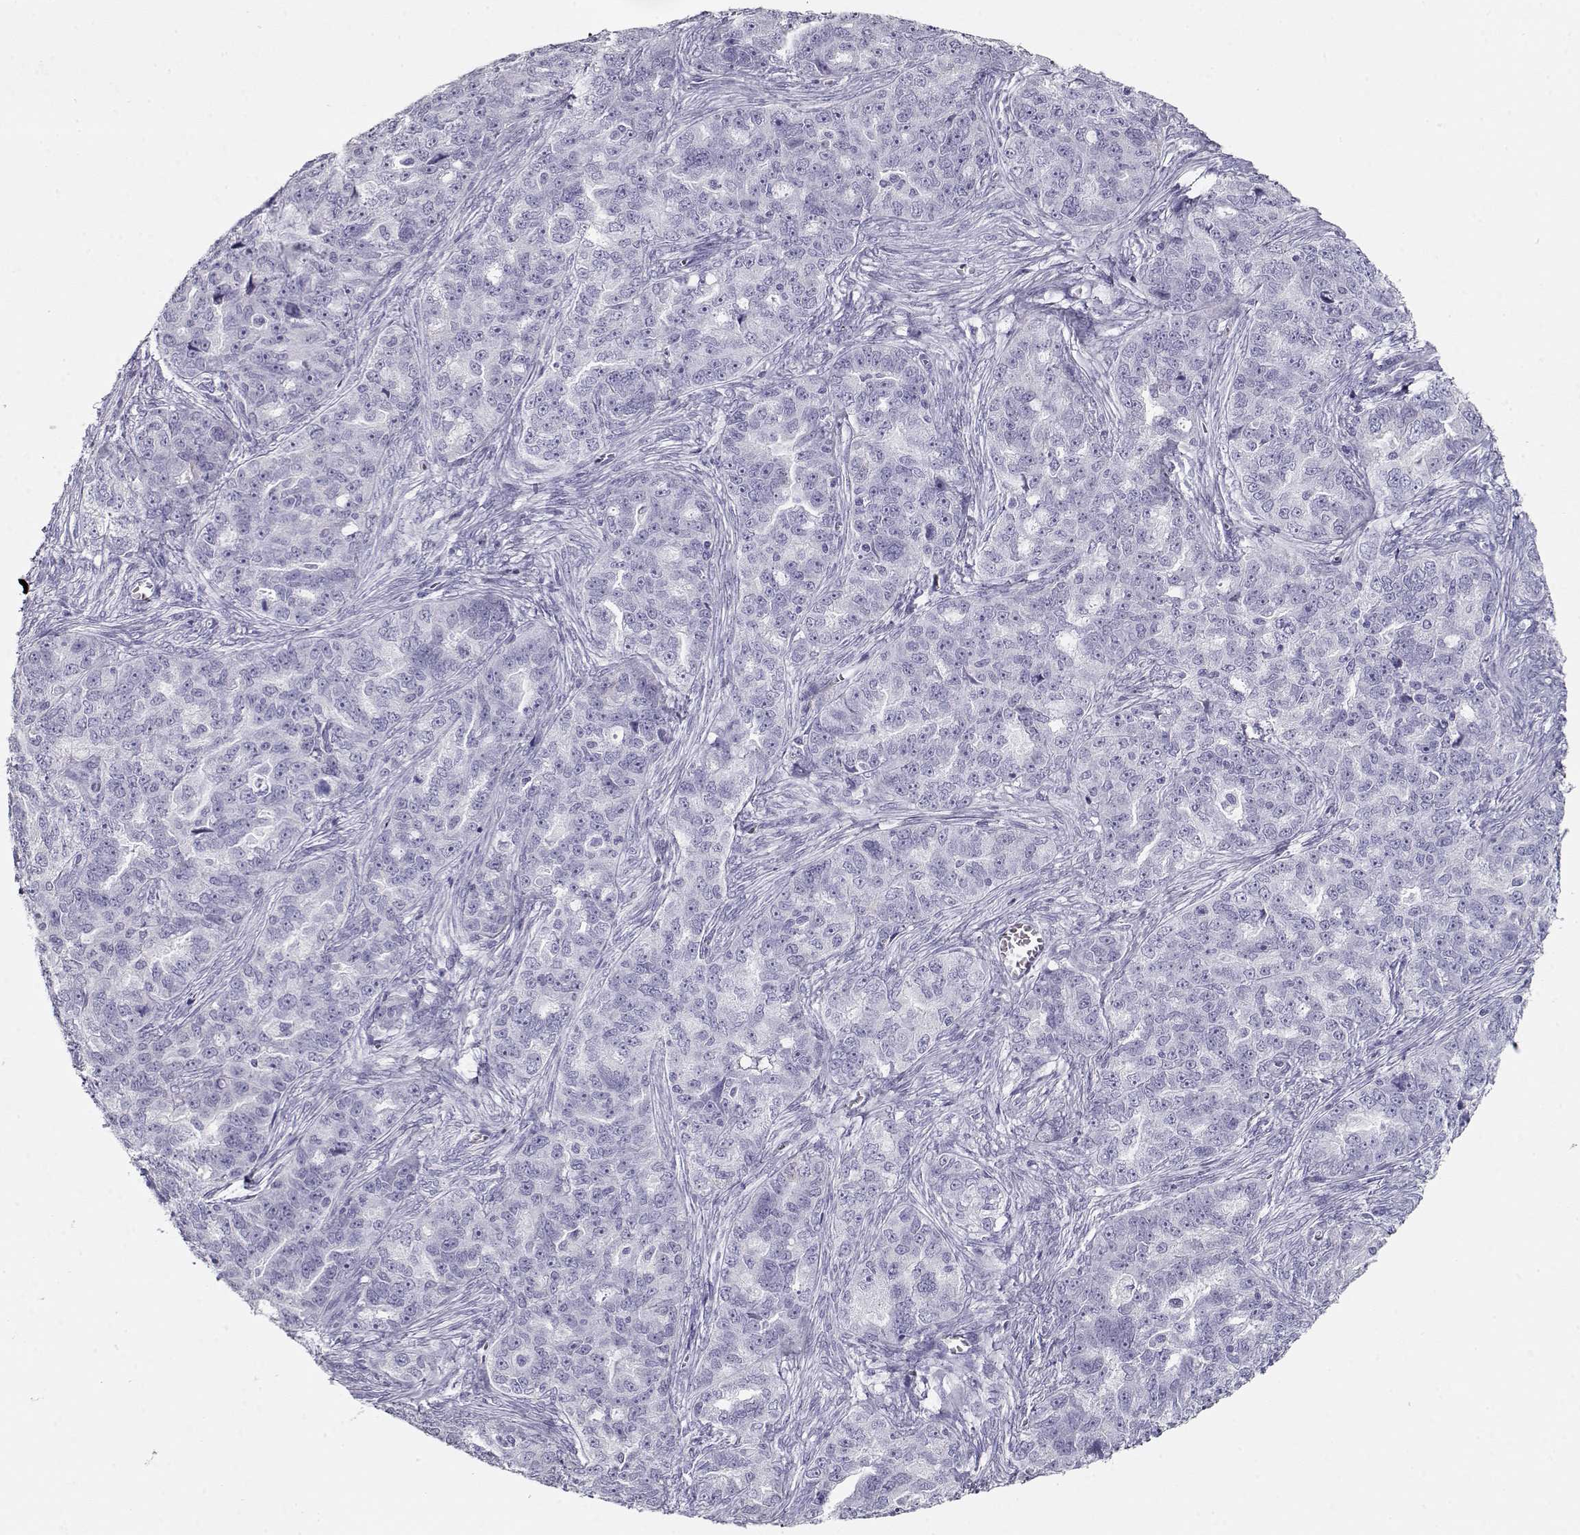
{"staining": {"intensity": "negative", "quantity": "none", "location": "none"}, "tissue": "ovarian cancer", "cell_type": "Tumor cells", "image_type": "cancer", "snomed": [{"axis": "morphology", "description": "Cystadenocarcinoma, serous, NOS"}, {"axis": "topography", "description": "Ovary"}], "caption": "This image is of serous cystadenocarcinoma (ovarian) stained with immunohistochemistry (IHC) to label a protein in brown with the nuclei are counter-stained blue. There is no staining in tumor cells.", "gene": "MAGEC1", "patient": {"sex": "female", "age": 51}}